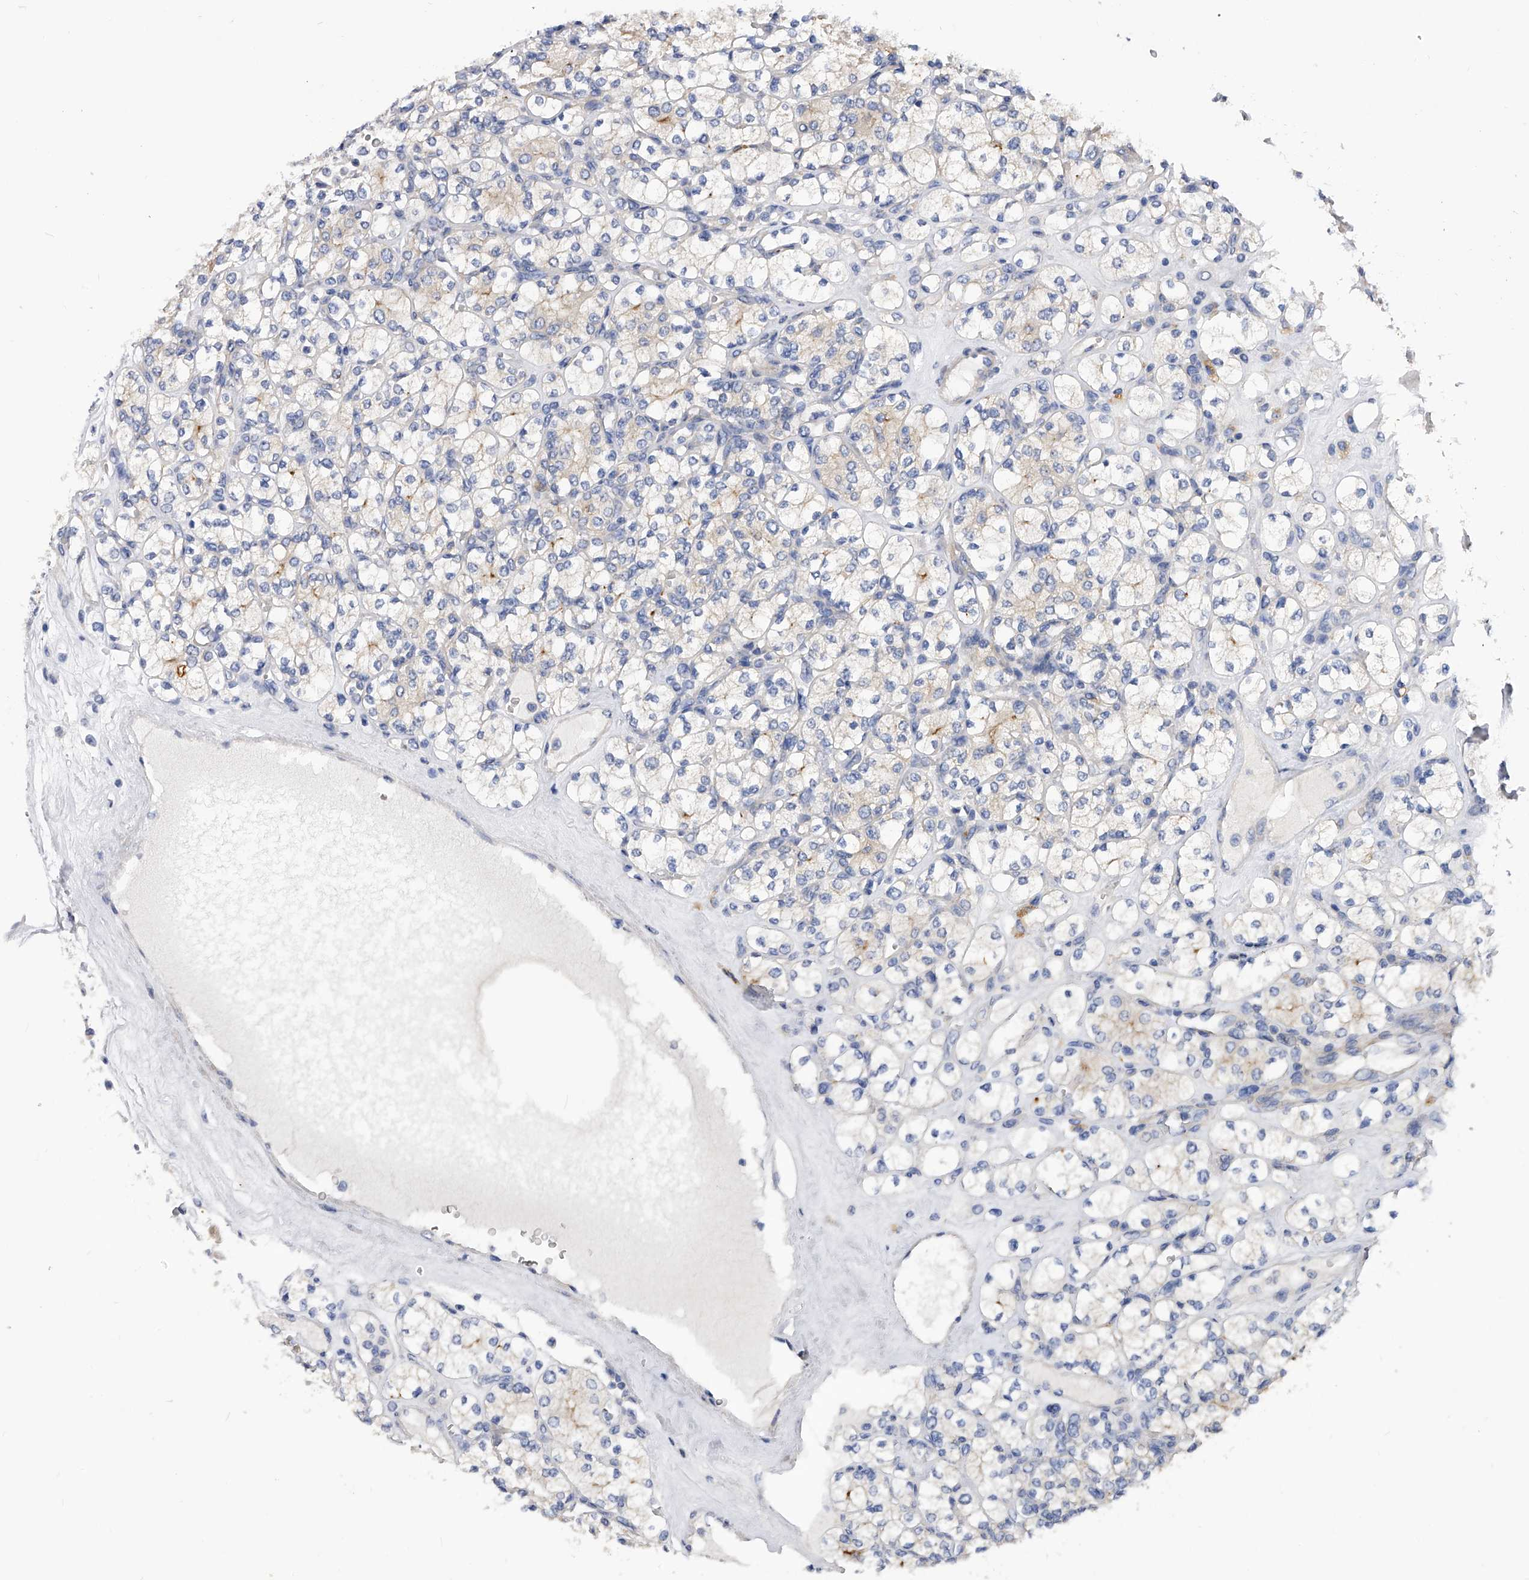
{"staining": {"intensity": "negative", "quantity": "none", "location": "none"}, "tissue": "renal cancer", "cell_type": "Tumor cells", "image_type": "cancer", "snomed": [{"axis": "morphology", "description": "Adenocarcinoma, NOS"}, {"axis": "topography", "description": "Kidney"}], "caption": "Adenocarcinoma (renal) was stained to show a protein in brown. There is no significant positivity in tumor cells.", "gene": "PPP5C", "patient": {"sex": "male", "age": 77}}